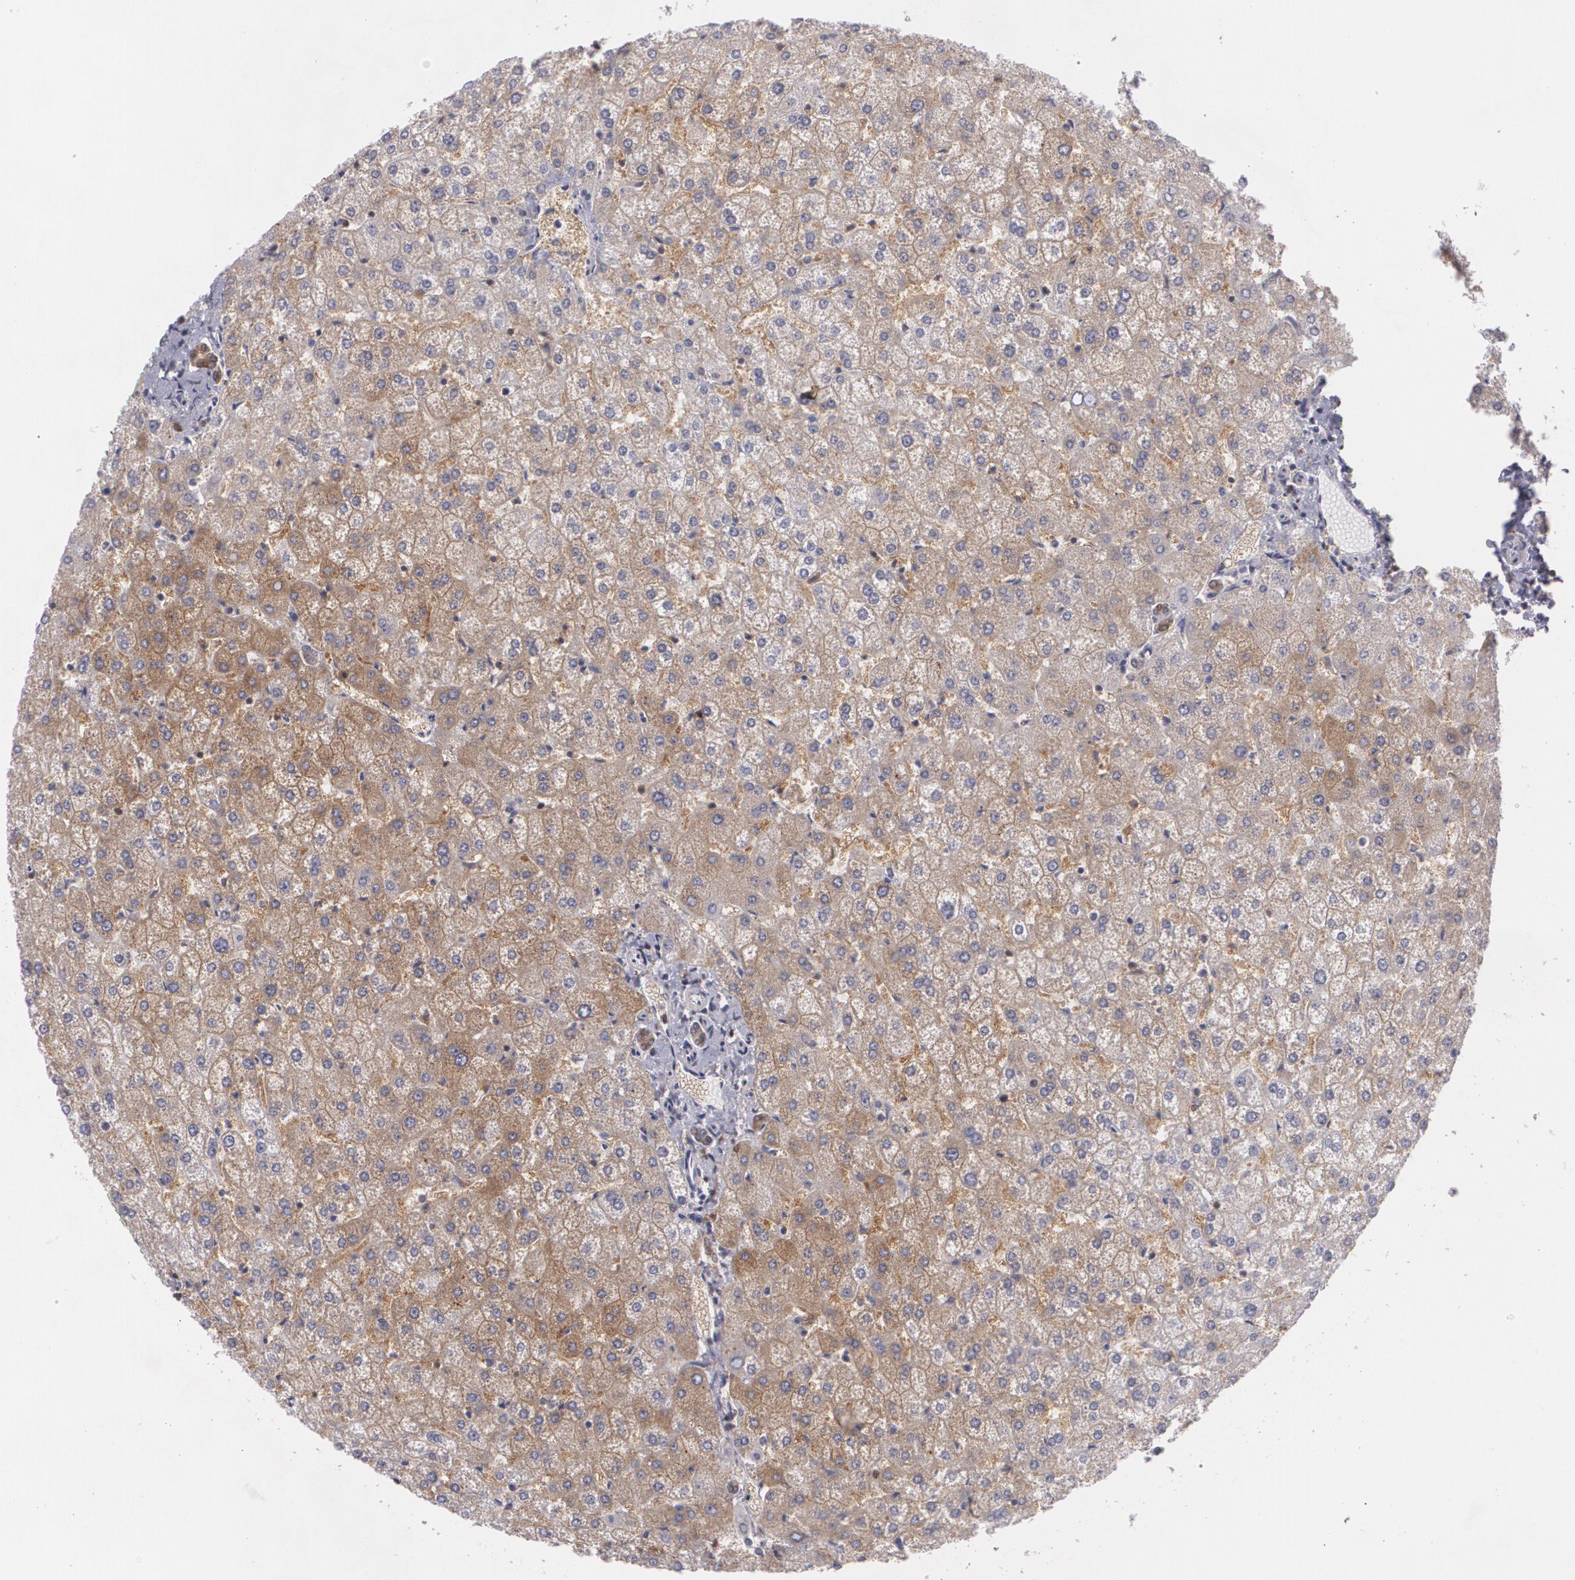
{"staining": {"intensity": "moderate", "quantity": ">75%", "location": "cytoplasmic/membranous"}, "tissue": "liver", "cell_type": "Cholangiocytes", "image_type": "normal", "snomed": [{"axis": "morphology", "description": "Normal tissue, NOS"}, {"axis": "topography", "description": "Liver"}], "caption": "Liver stained with a brown dye displays moderate cytoplasmic/membranous positive staining in about >75% of cholangiocytes.", "gene": "BIN1", "patient": {"sex": "female", "age": 32}}